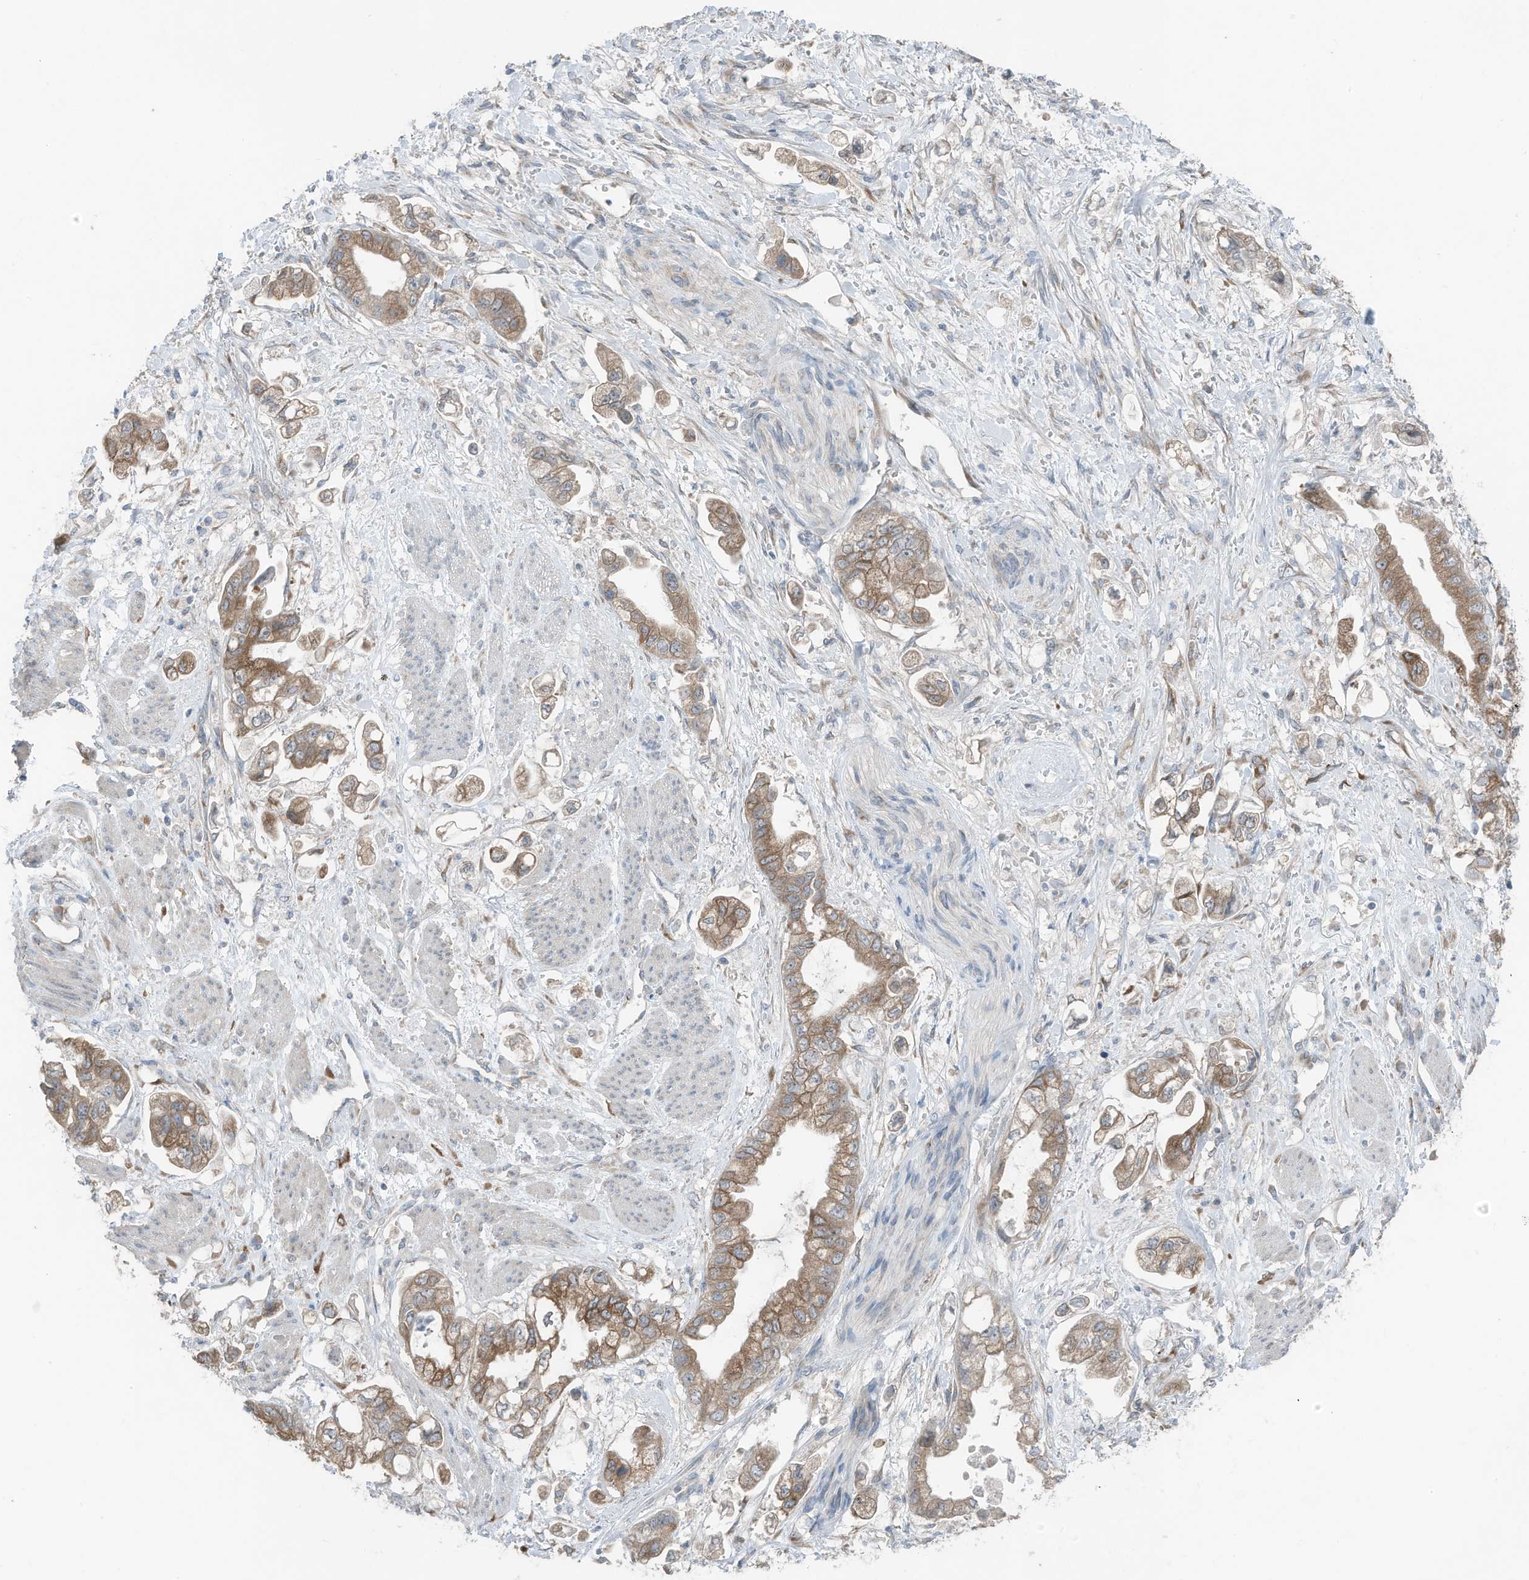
{"staining": {"intensity": "moderate", "quantity": ">75%", "location": "cytoplasmic/membranous"}, "tissue": "stomach cancer", "cell_type": "Tumor cells", "image_type": "cancer", "snomed": [{"axis": "morphology", "description": "Adenocarcinoma, NOS"}, {"axis": "topography", "description": "Stomach"}], "caption": "A photomicrograph of adenocarcinoma (stomach) stained for a protein exhibits moderate cytoplasmic/membranous brown staining in tumor cells.", "gene": "ARHGEF33", "patient": {"sex": "male", "age": 62}}